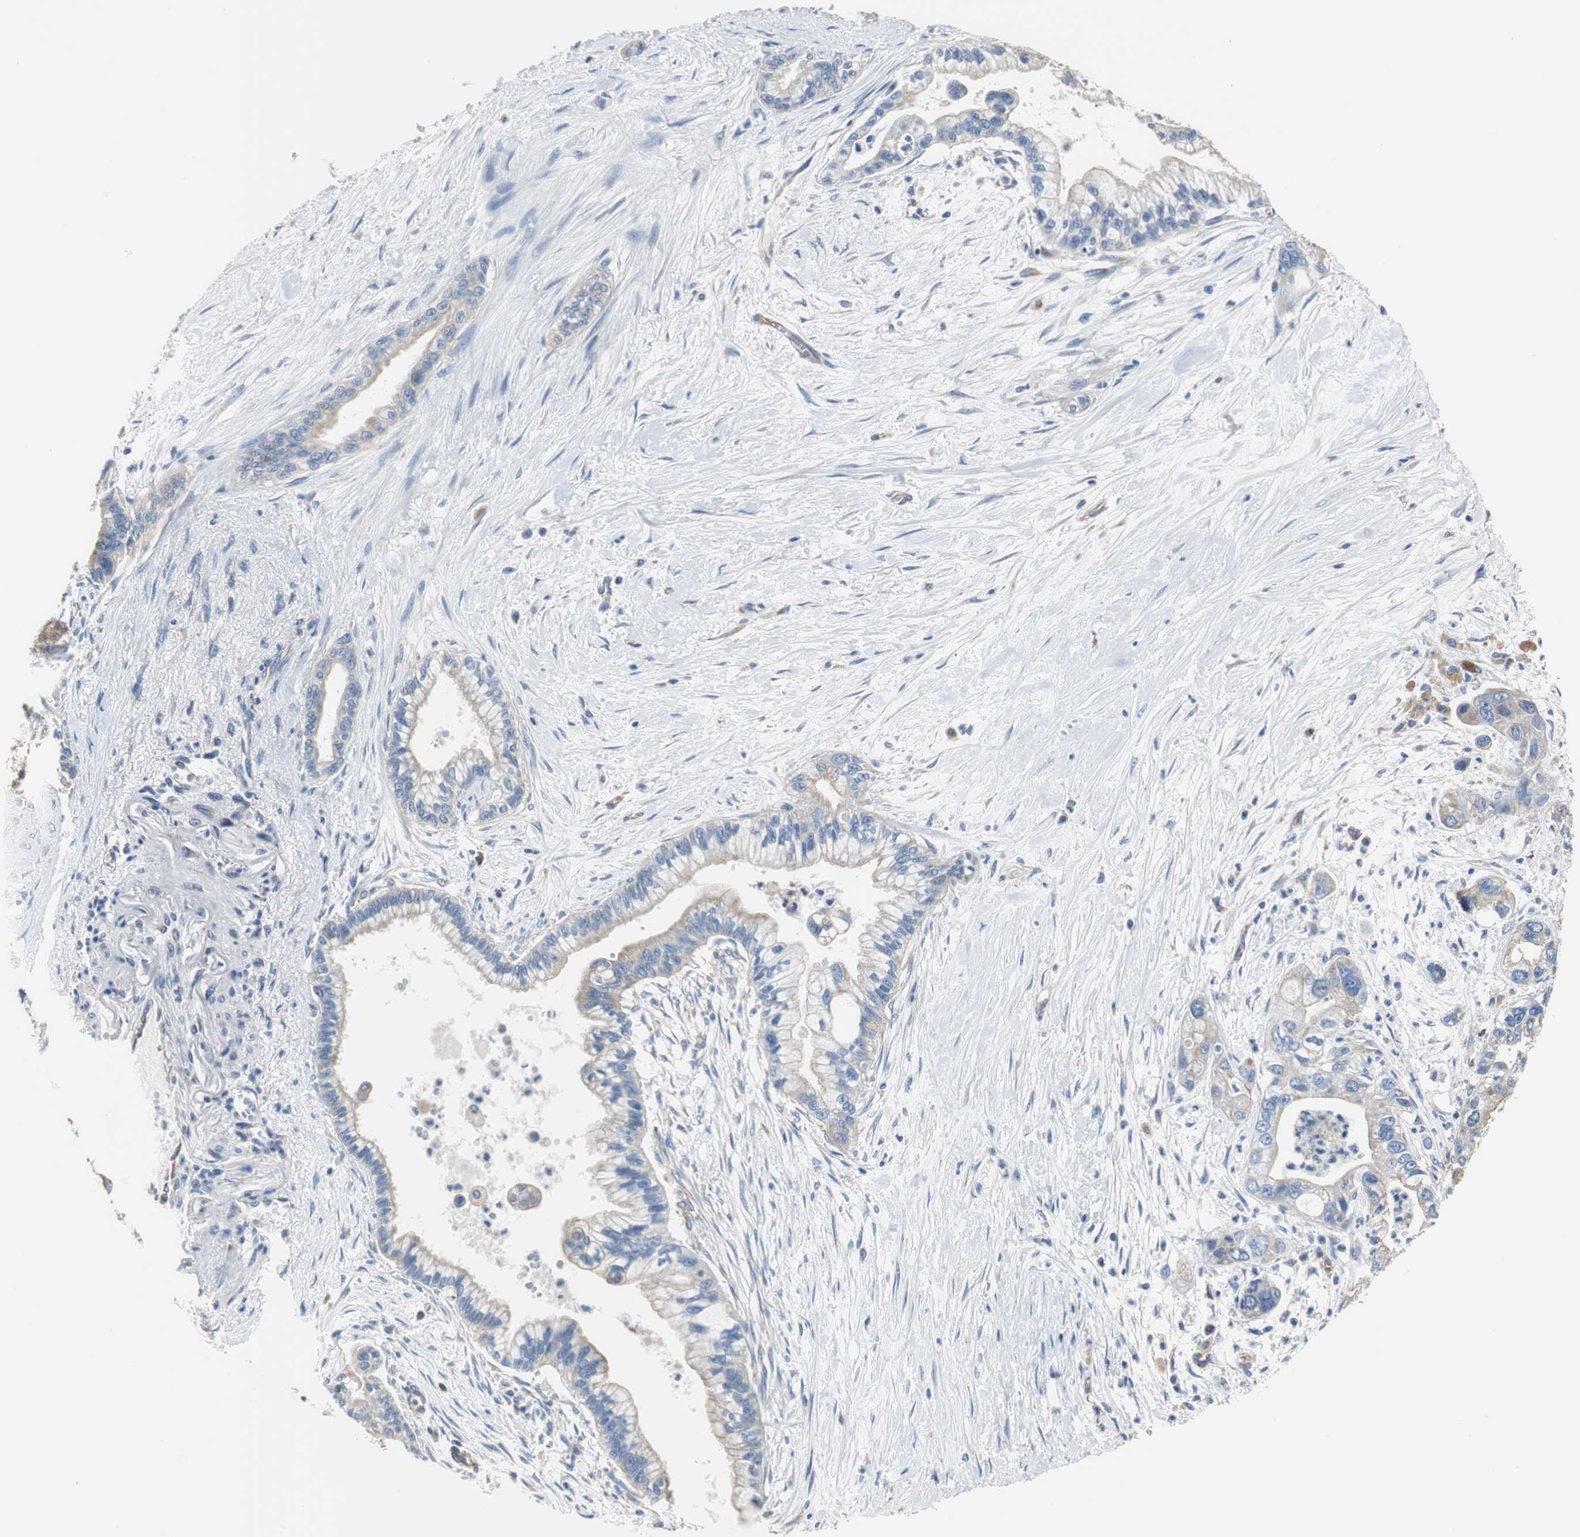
{"staining": {"intensity": "weak", "quantity": ">75%", "location": "cytoplasmic/membranous"}, "tissue": "pancreatic cancer", "cell_type": "Tumor cells", "image_type": "cancer", "snomed": [{"axis": "morphology", "description": "Adenocarcinoma, NOS"}, {"axis": "topography", "description": "Pancreas"}], "caption": "Protein expression analysis of human pancreatic cancer (adenocarcinoma) reveals weak cytoplasmic/membranous staining in approximately >75% of tumor cells. (DAB (3,3'-diaminobenzidine) = brown stain, brightfield microscopy at high magnification).", "gene": "PCK1", "patient": {"sex": "male", "age": 70}}